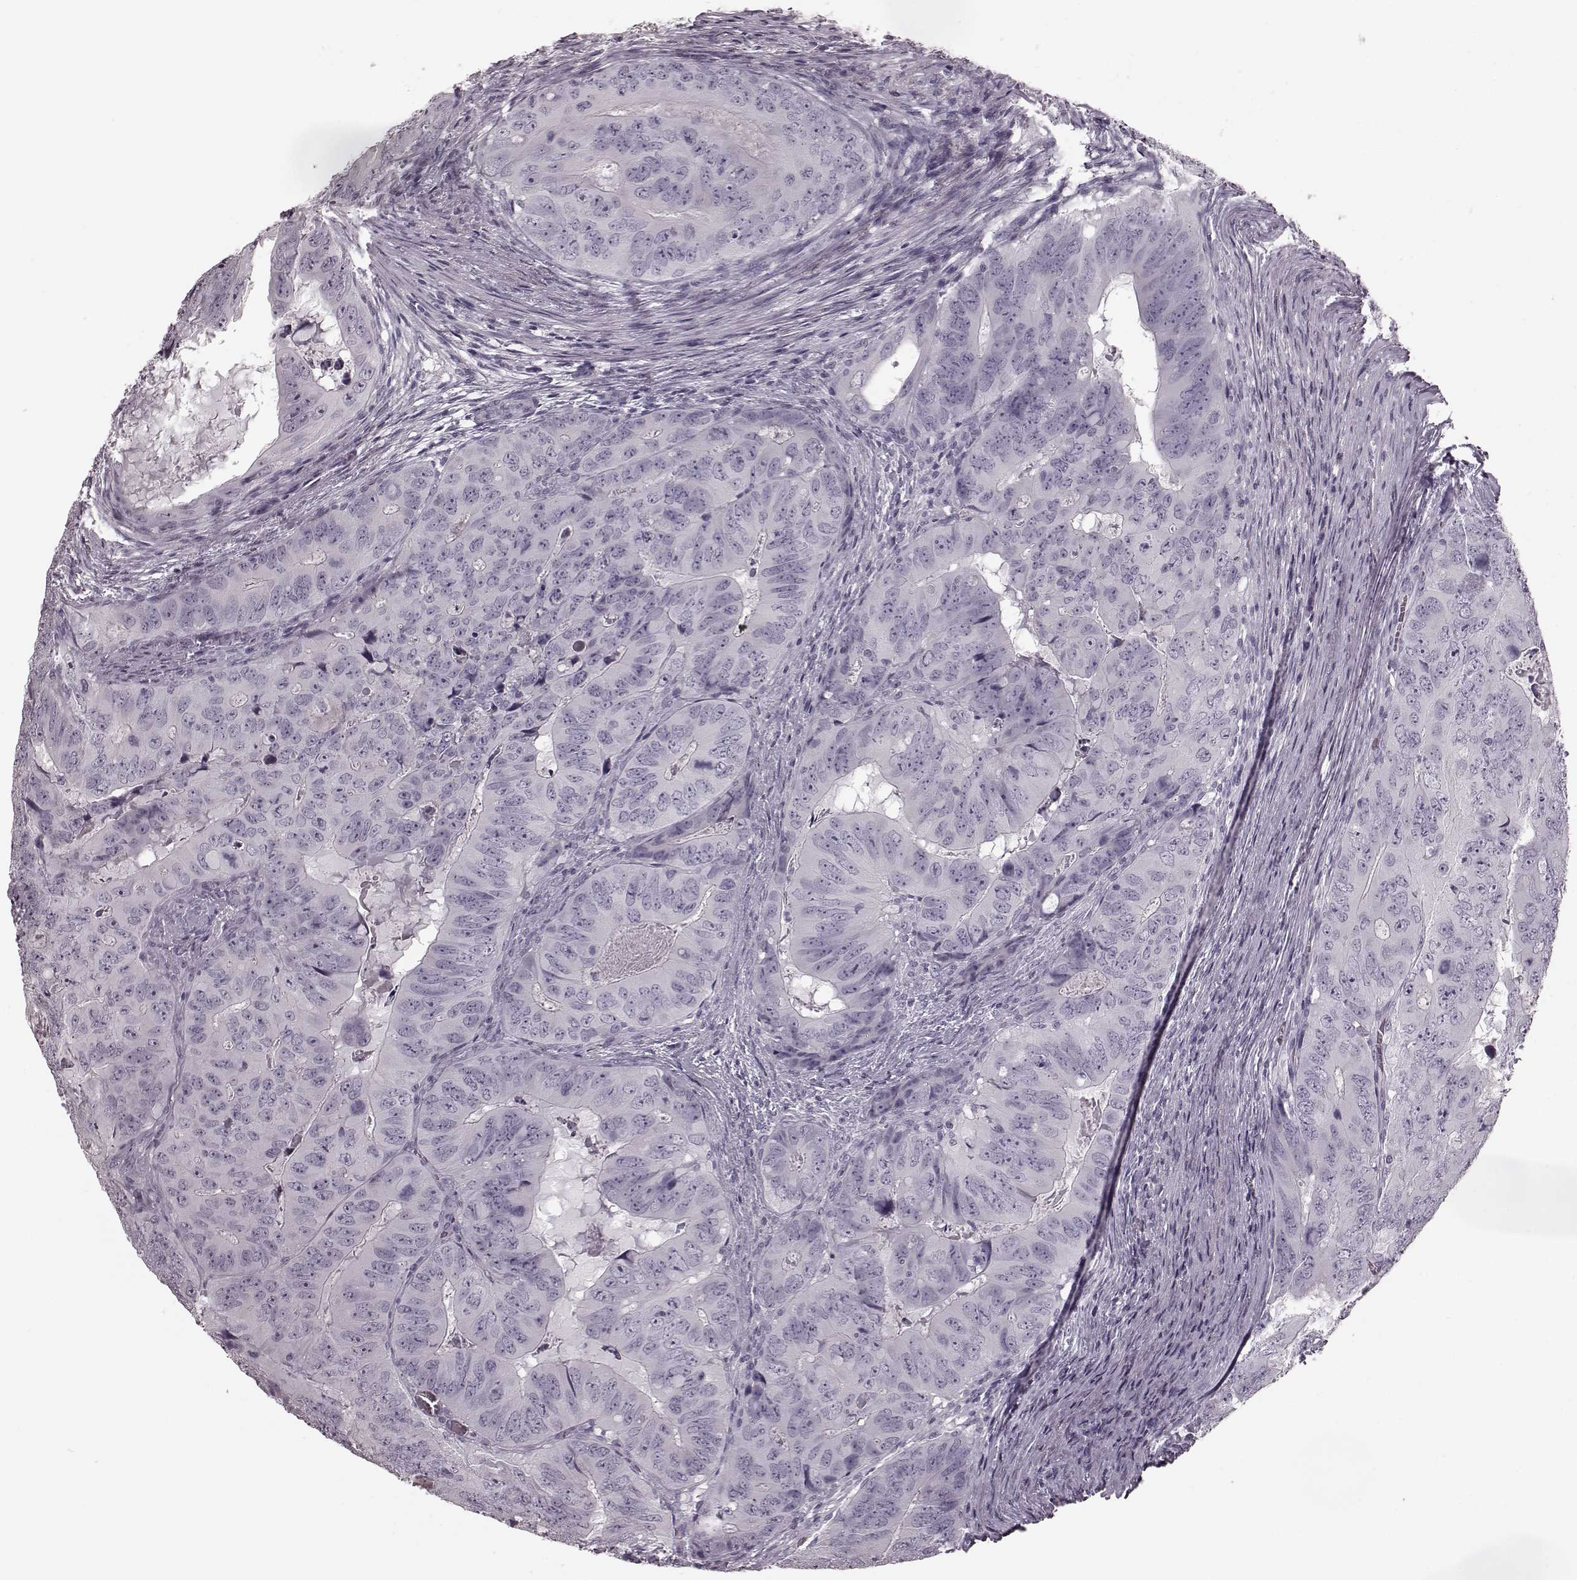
{"staining": {"intensity": "negative", "quantity": "none", "location": "none"}, "tissue": "colorectal cancer", "cell_type": "Tumor cells", "image_type": "cancer", "snomed": [{"axis": "morphology", "description": "Adenocarcinoma, NOS"}, {"axis": "topography", "description": "Colon"}], "caption": "DAB (3,3'-diaminobenzidine) immunohistochemical staining of colorectal cancer (adenocarcinoma) displays no significant expression in tumor cells.", "gene": "TRPM1", "patient": {"sex": "male", "age": 79}}